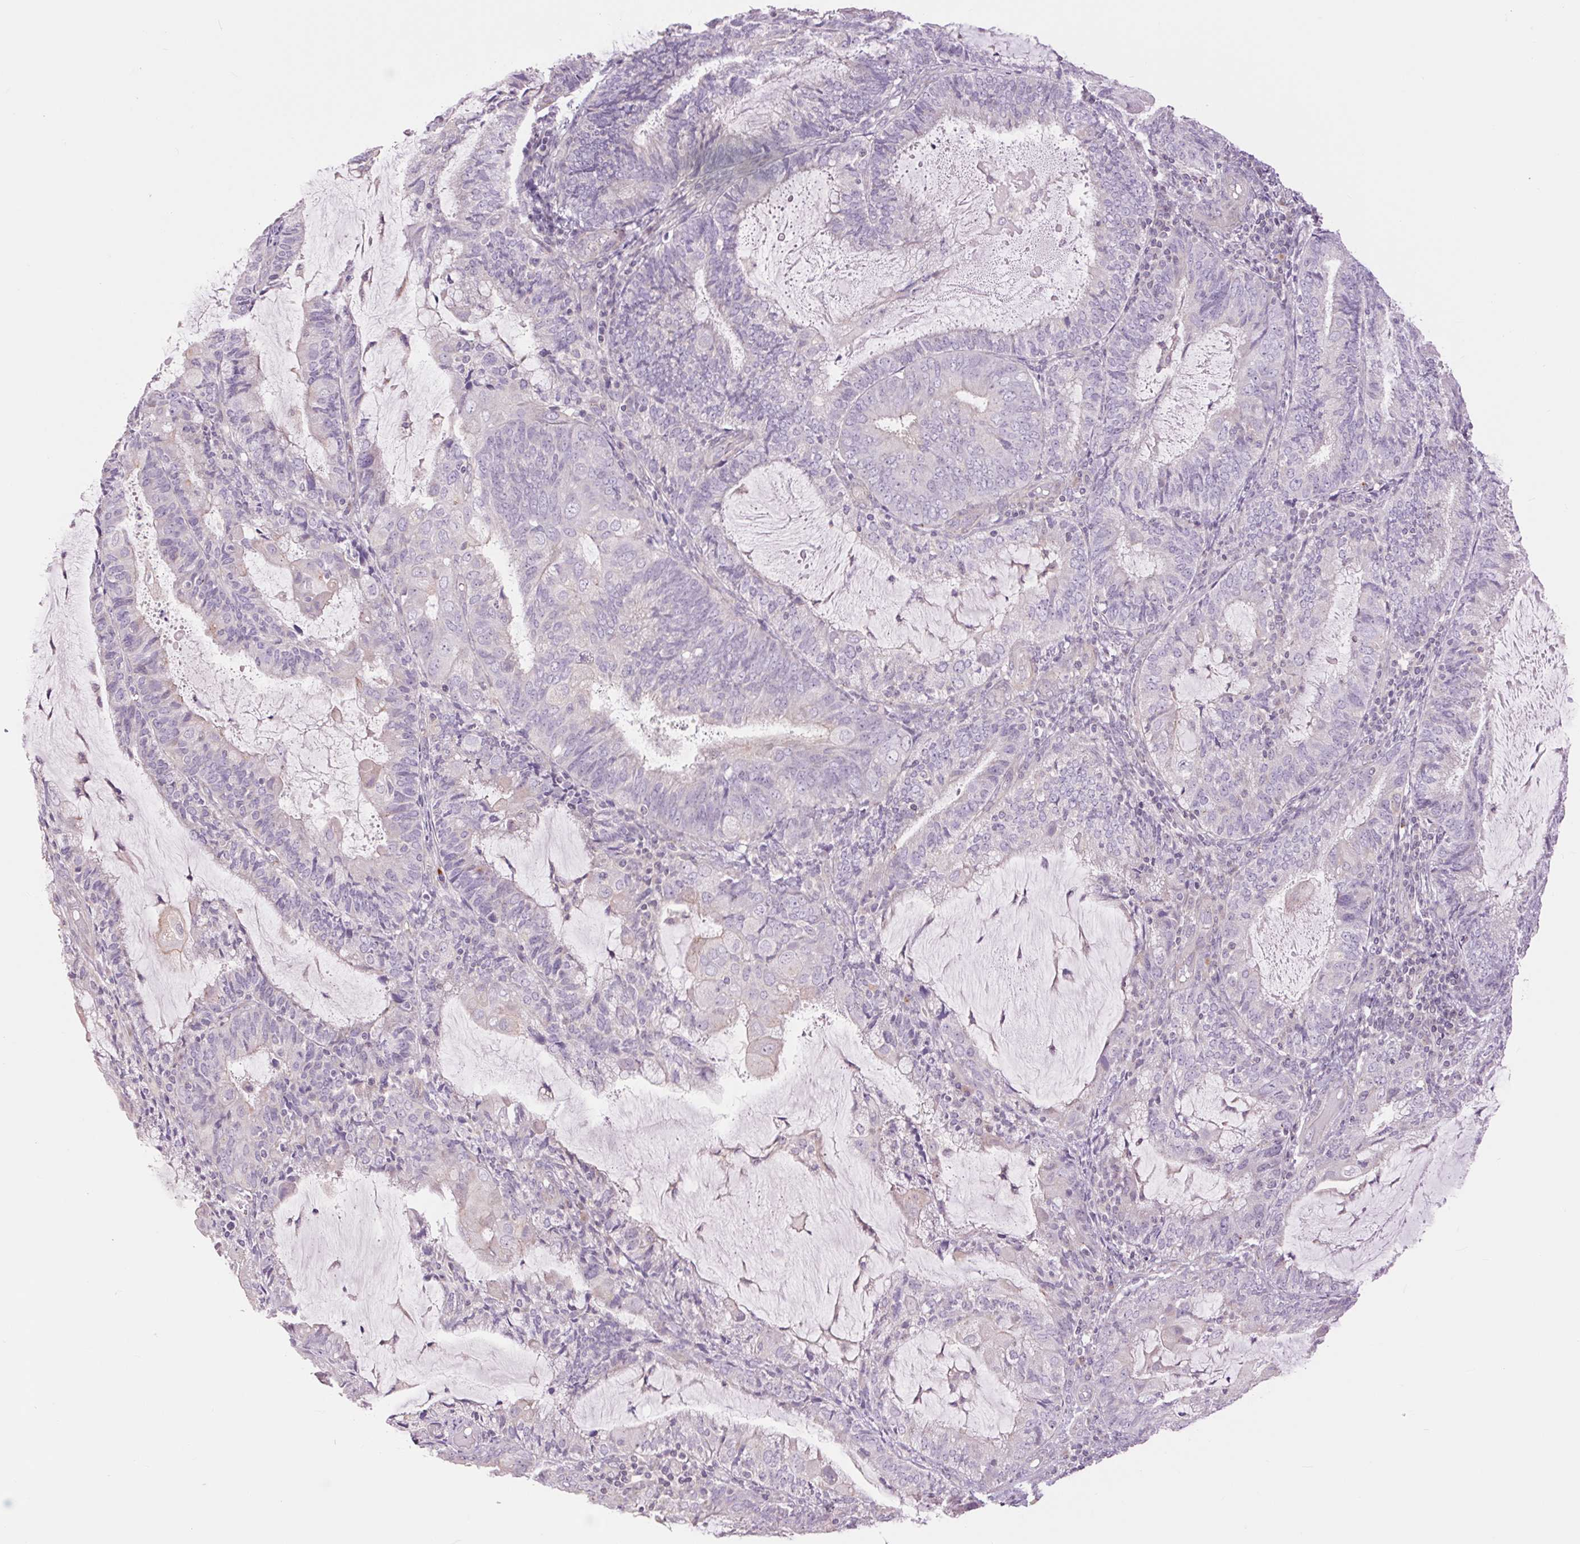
{"staining": {"intensity": "negative", "quantity": "none", "location": "none"}, "tissue": "endometrial cancer", "cell_type": "Tumor cells", "image_type": "cancer", "snomed": [{"axis": "morphology", "description": "Adenocarcinoma, NOS"}, {"axis": "topography", "description": "Endometrium"}], "caption": "IHC histopathology image of endometrial cancer (adenocarcinoma) stained for a protein (brown), which reveals no staining in tumor cells.", "gene": "CTNNA3", "patient": {"sex": "female", "age": 81}}